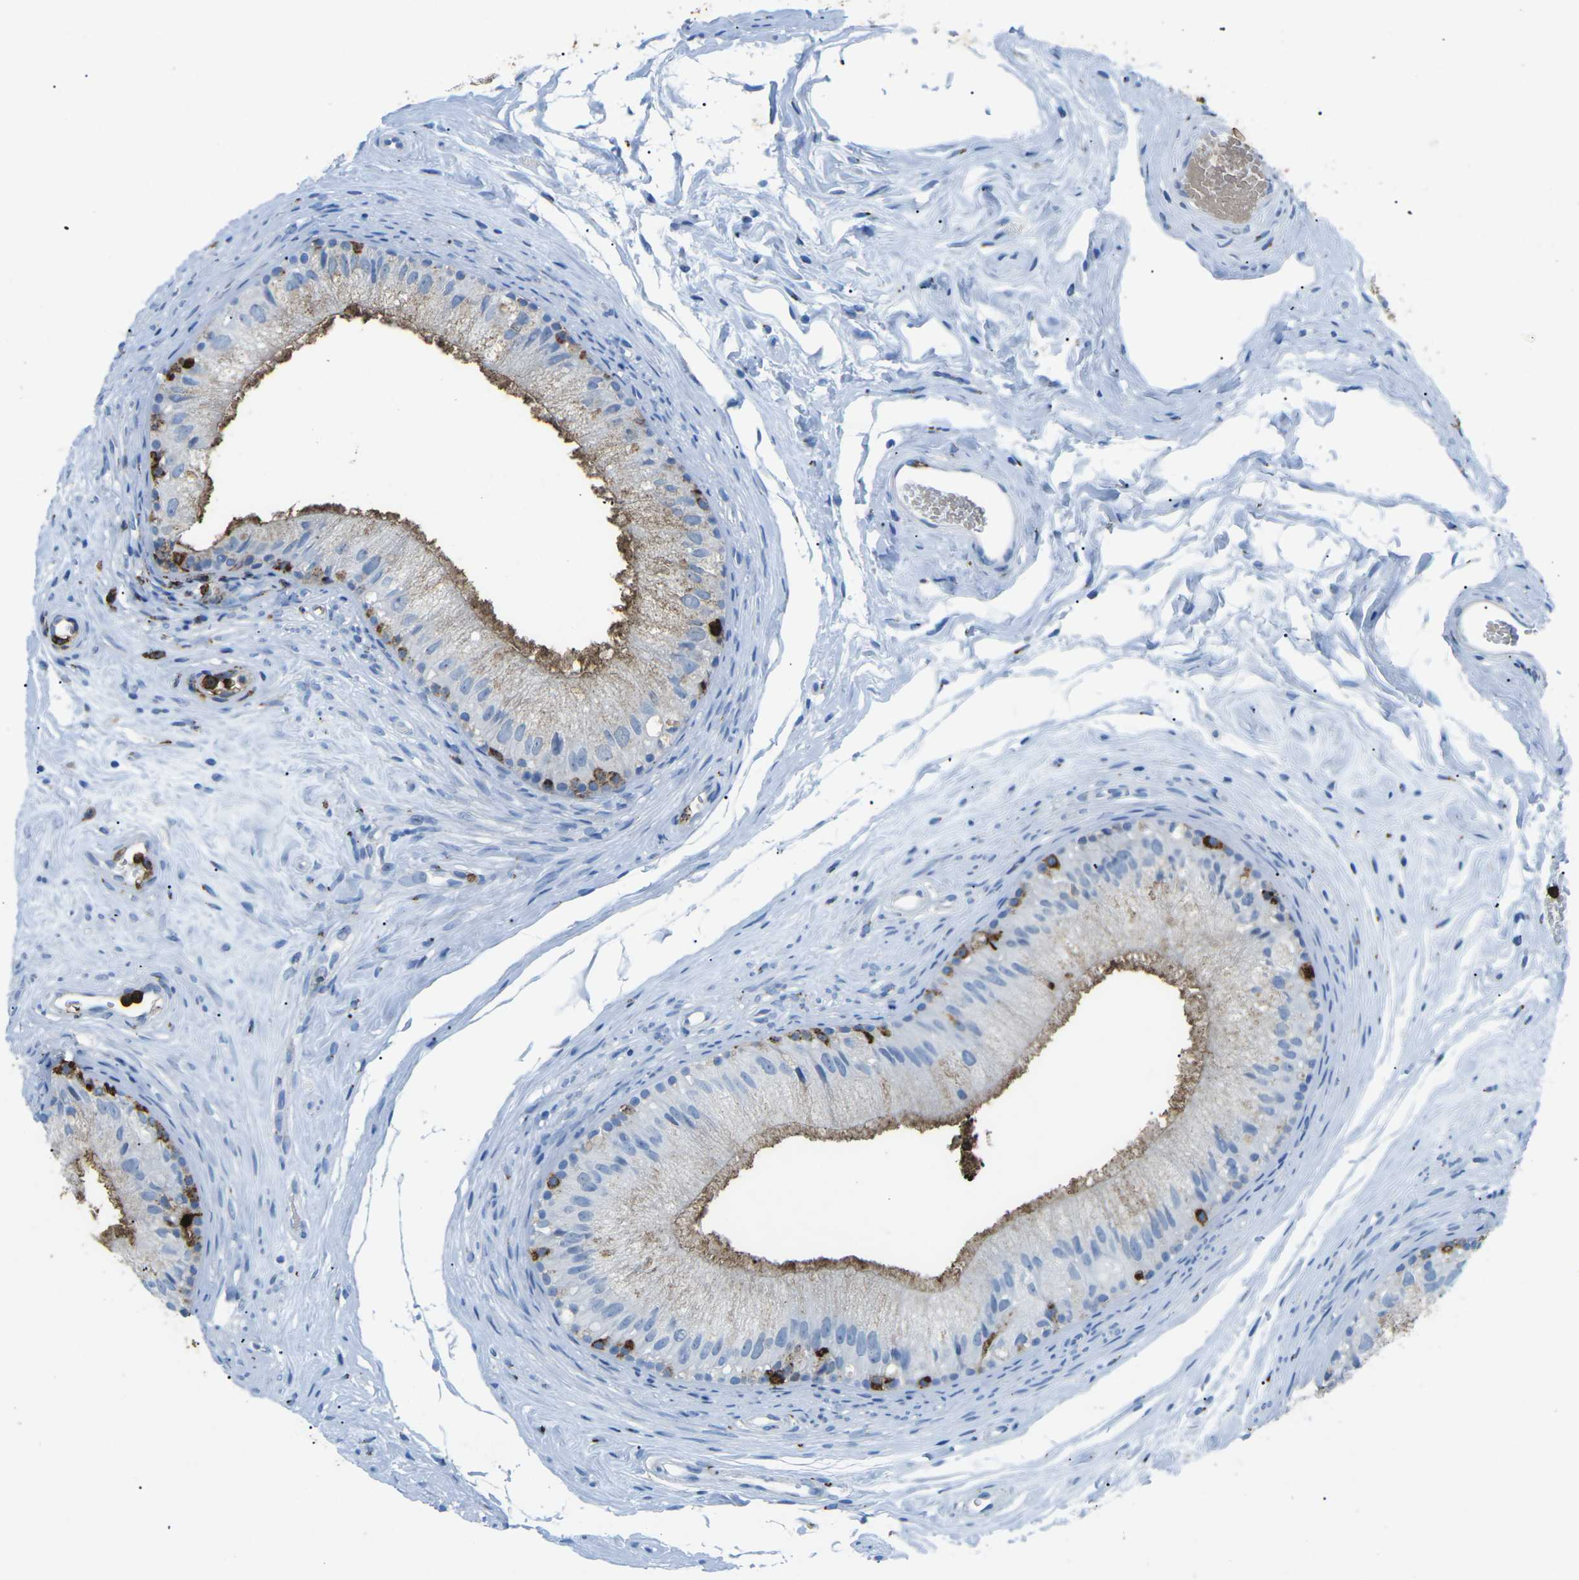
{"staining": {"intensity": "strong", "quantity": ">75%", "location": "cytoplasmic/membranous"}, "tissue": "epididymis", "cell_type": "Glandular cells", "image_type": "normal", "snomed": [{"axis": "morphology", "description": "Normal tissue, NOS"}, {"axis": "topography", "description": "Epididymis"}], "caption": "Glandular cells reveal high levels of strong cytoplasmic/membranous staining in about >75% of cells in unremarkable human epididymis.", "gene": "CTAGE1", "patient": {"sex": "male", "age": 56}}